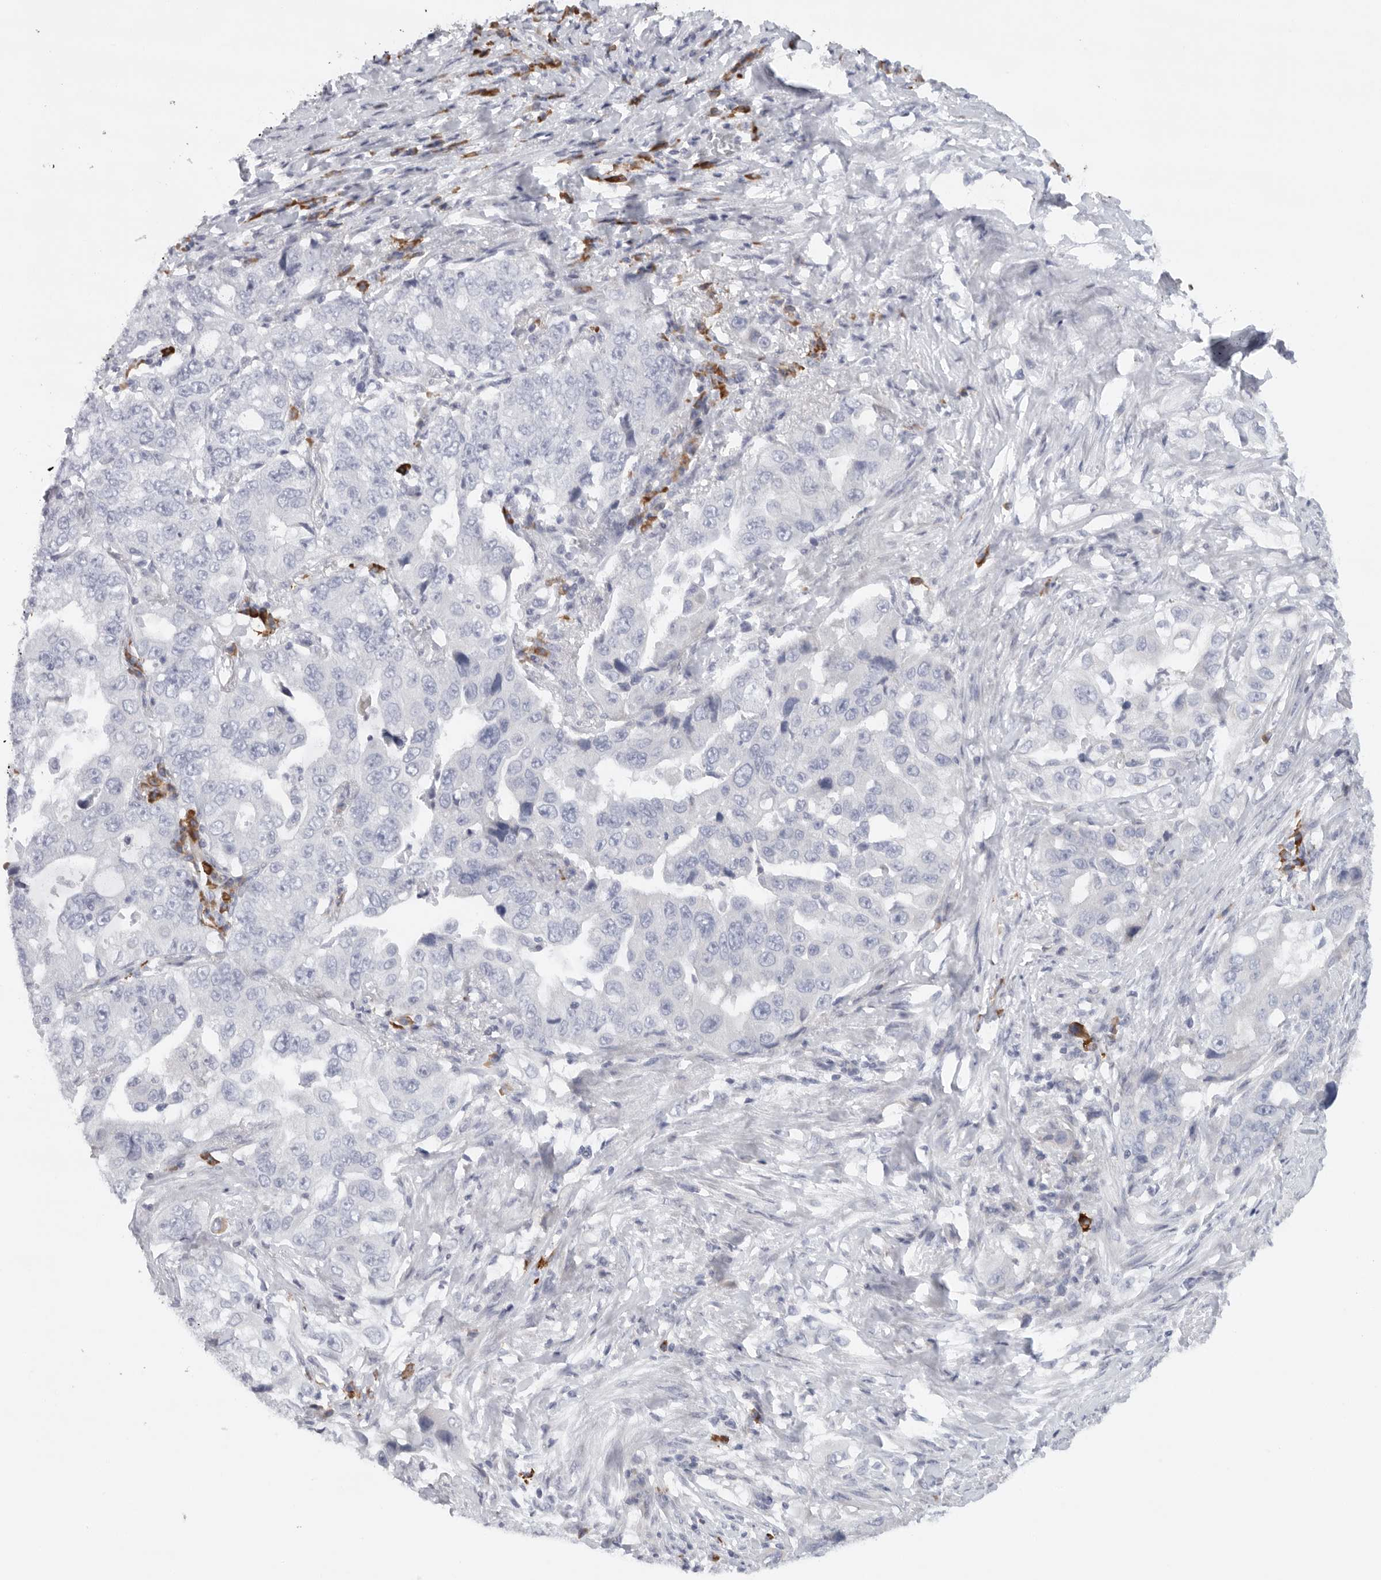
{"staining": {"intensity": "negative", "quantity": "none", "location": "none"}, "tissue": "lung cancer", "cell_type": "Tumor cells", "image_type": "cancer", "snomed": [{"axis": "morphology", "description": "Adenocarcinoma, NOS"}, {"axis": "topography", "description": "Lung"}], "caption": "IHC photomicrograph of neoplastic tissue: lung adenocarcinoma stained with DAB (3,3'-diaminobenzidine) shows no significant protein positivity in tumor cells.", "gene": "TMEM69", "patient": {"sex": "female", "age": 51}}